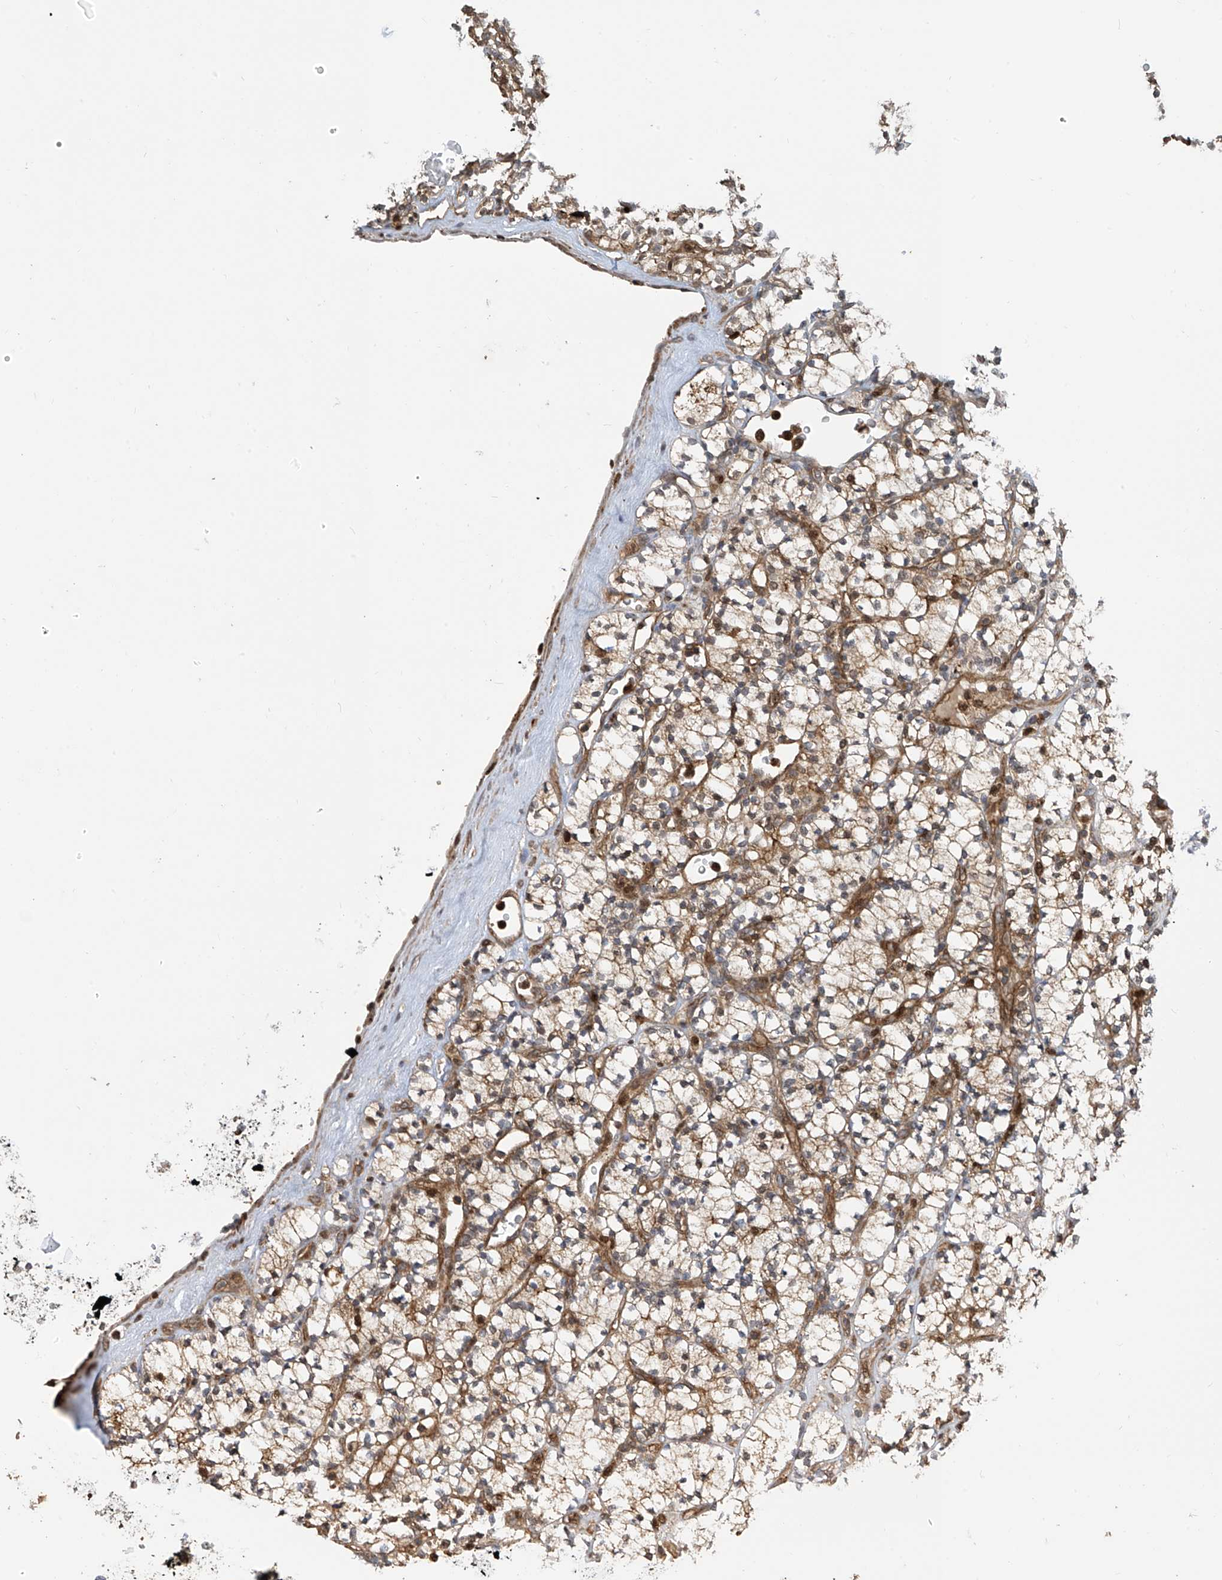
{"staining": {"intensity": "moderate", "quantity": "25%-75%", "location": "cytoplasmic/membranous"}, "tissue": "renal cancer", "cell_type": "Tumor cells", "image_type": "cancer", "snomed": [{"axis": "morphology", "description": "Adenocarcinoma, NOS"}, {"axis": "topography", "description": "Kidney"}], "caption": "Immunohistochemistry image of renal cancer stained for a protein (brown), which shows medium levels of moderate cytoplasmic/membranous positivity in about 25%-75% of tumor cells.", "gene": "ATAD2B", "patient": {"sex": "male", "age": 77}}